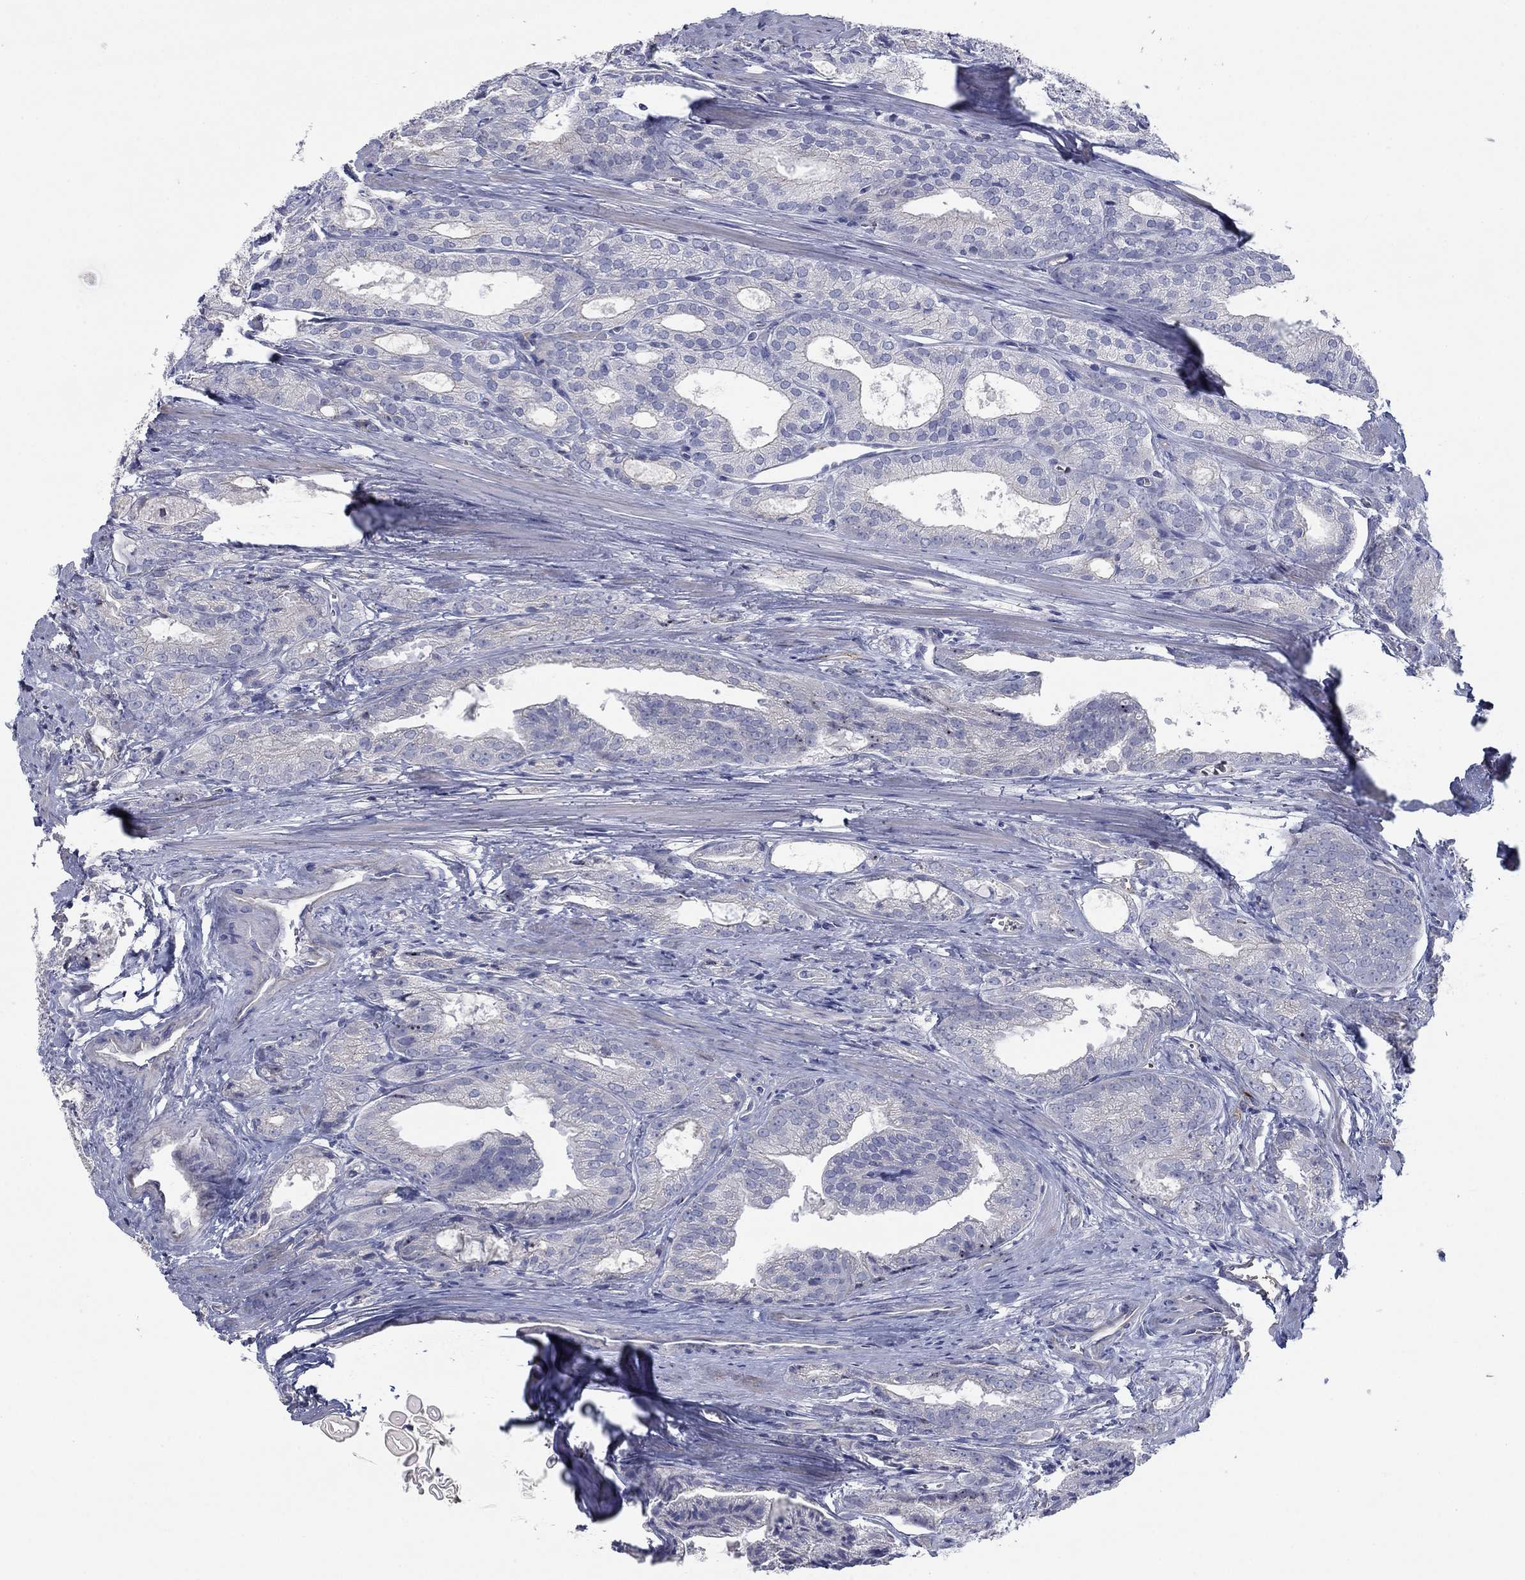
{"staining": {"intensity": "negative", "quantity": "none", "location": "none"}, "tissue": "prostate cancer", "cell_type": "Tumor cells", "image_type": "cancer", "snomed": [{"axis": "morphology", "description": "Adenocarcinoma, NOS"}, {"axis": "morphology", "description": "Adenocarcinoma, High grade"}, {"axis": "topography", "description": "Prostate"}], "caption": "A histopathology image of human prostate cancer (adenocarcinoma (high-grade)) is negative for staining in tumor cells. Nuclei are stained in blue.", "gene": "APOC3", "patient": {"sex": "male", "age": 70}}